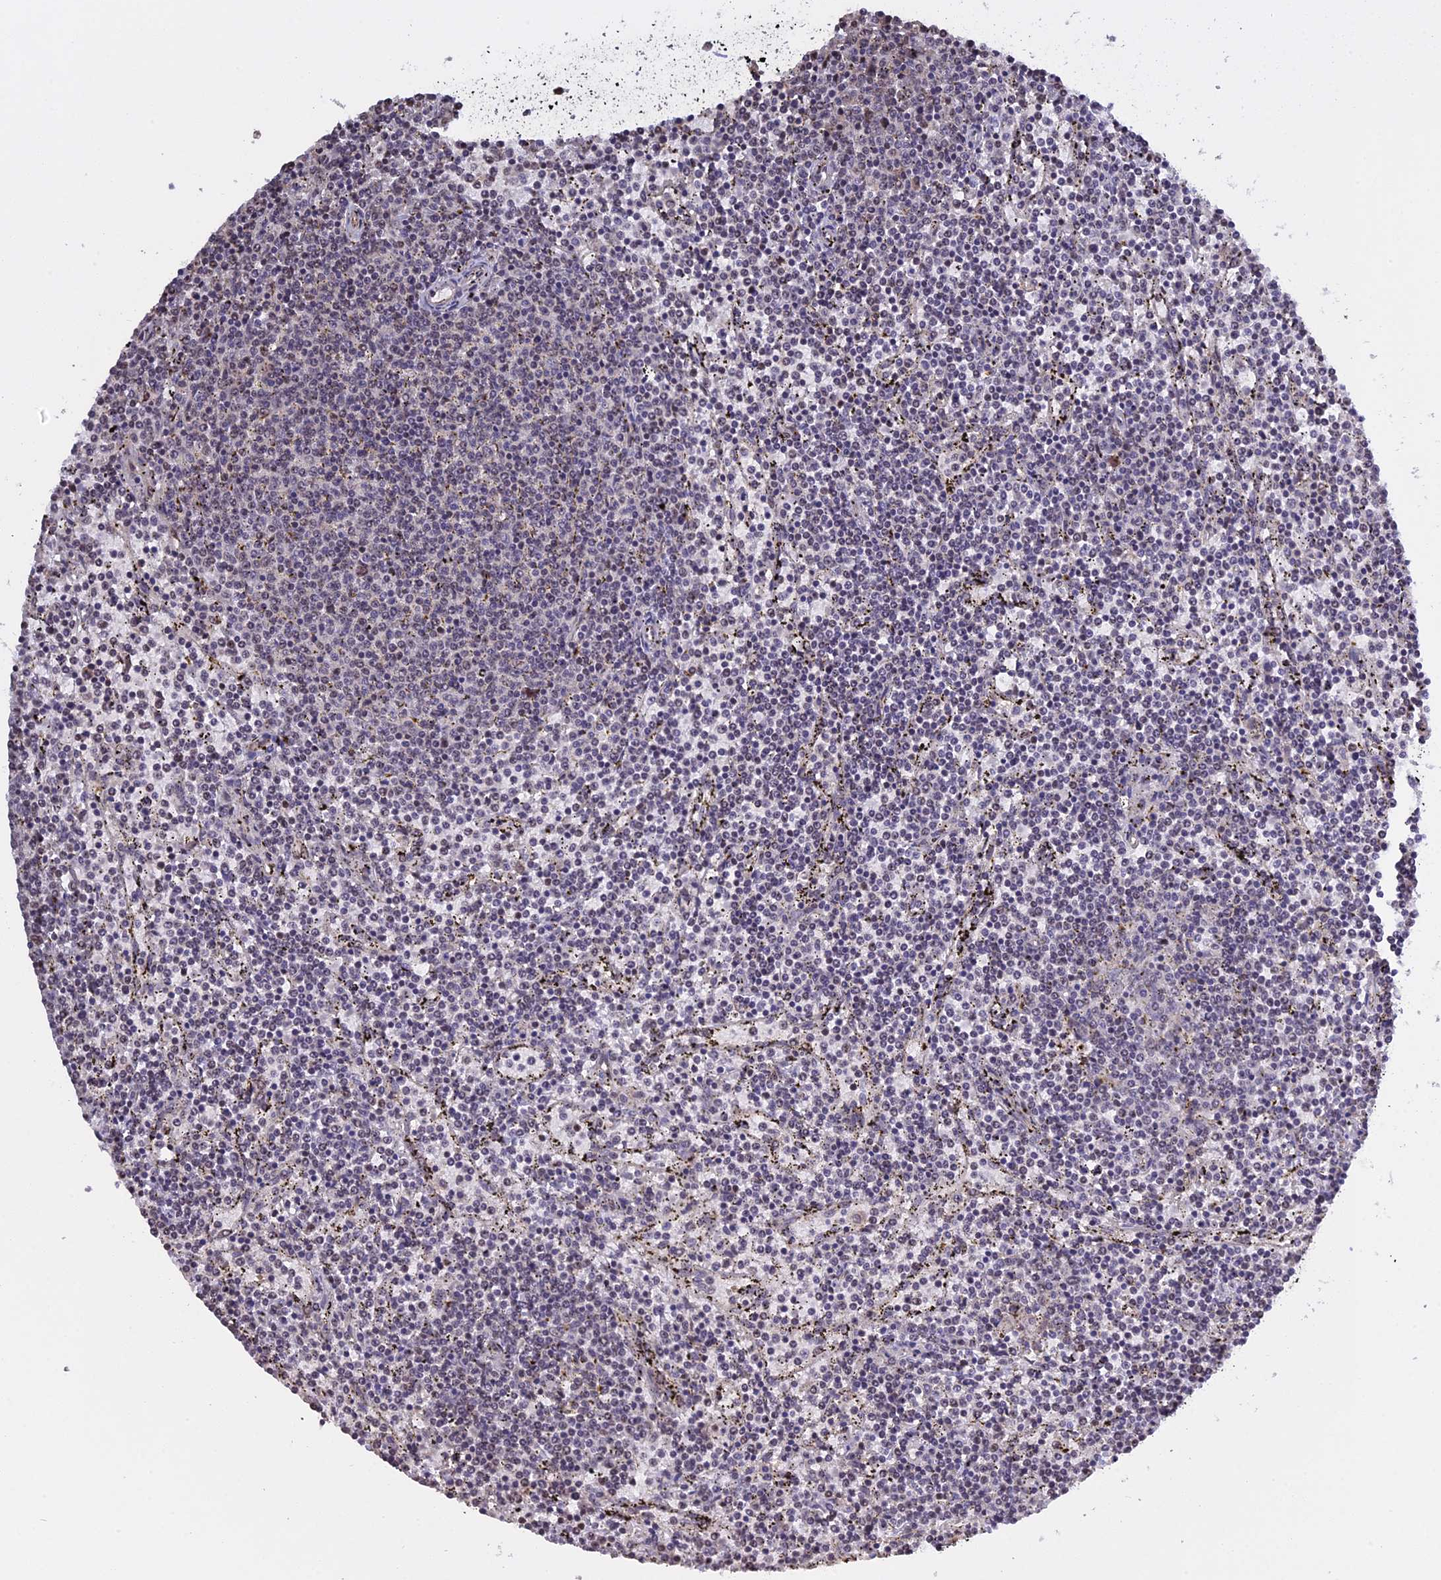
{"staining": {"intensity": "weak", "quantity": "<25%", "location": "nuclear"}, "tissue": "lymphoma", "cell_type": "Tumor cells", "image_type": "cancer", "snomed": [{"axis": "morphology", "description": "Malignant lymphoma, non-Hodgkin's type, Low grade"}, {"axis": "topography", "description": "Spleen"}], "caption": "A micrograph of human malignant lymphoma, non-Hodgkin's type (low-grade) is negative for staining in tumor cells.", "gene": "MGA", "patient": {"sex": "female", "age": 50}}